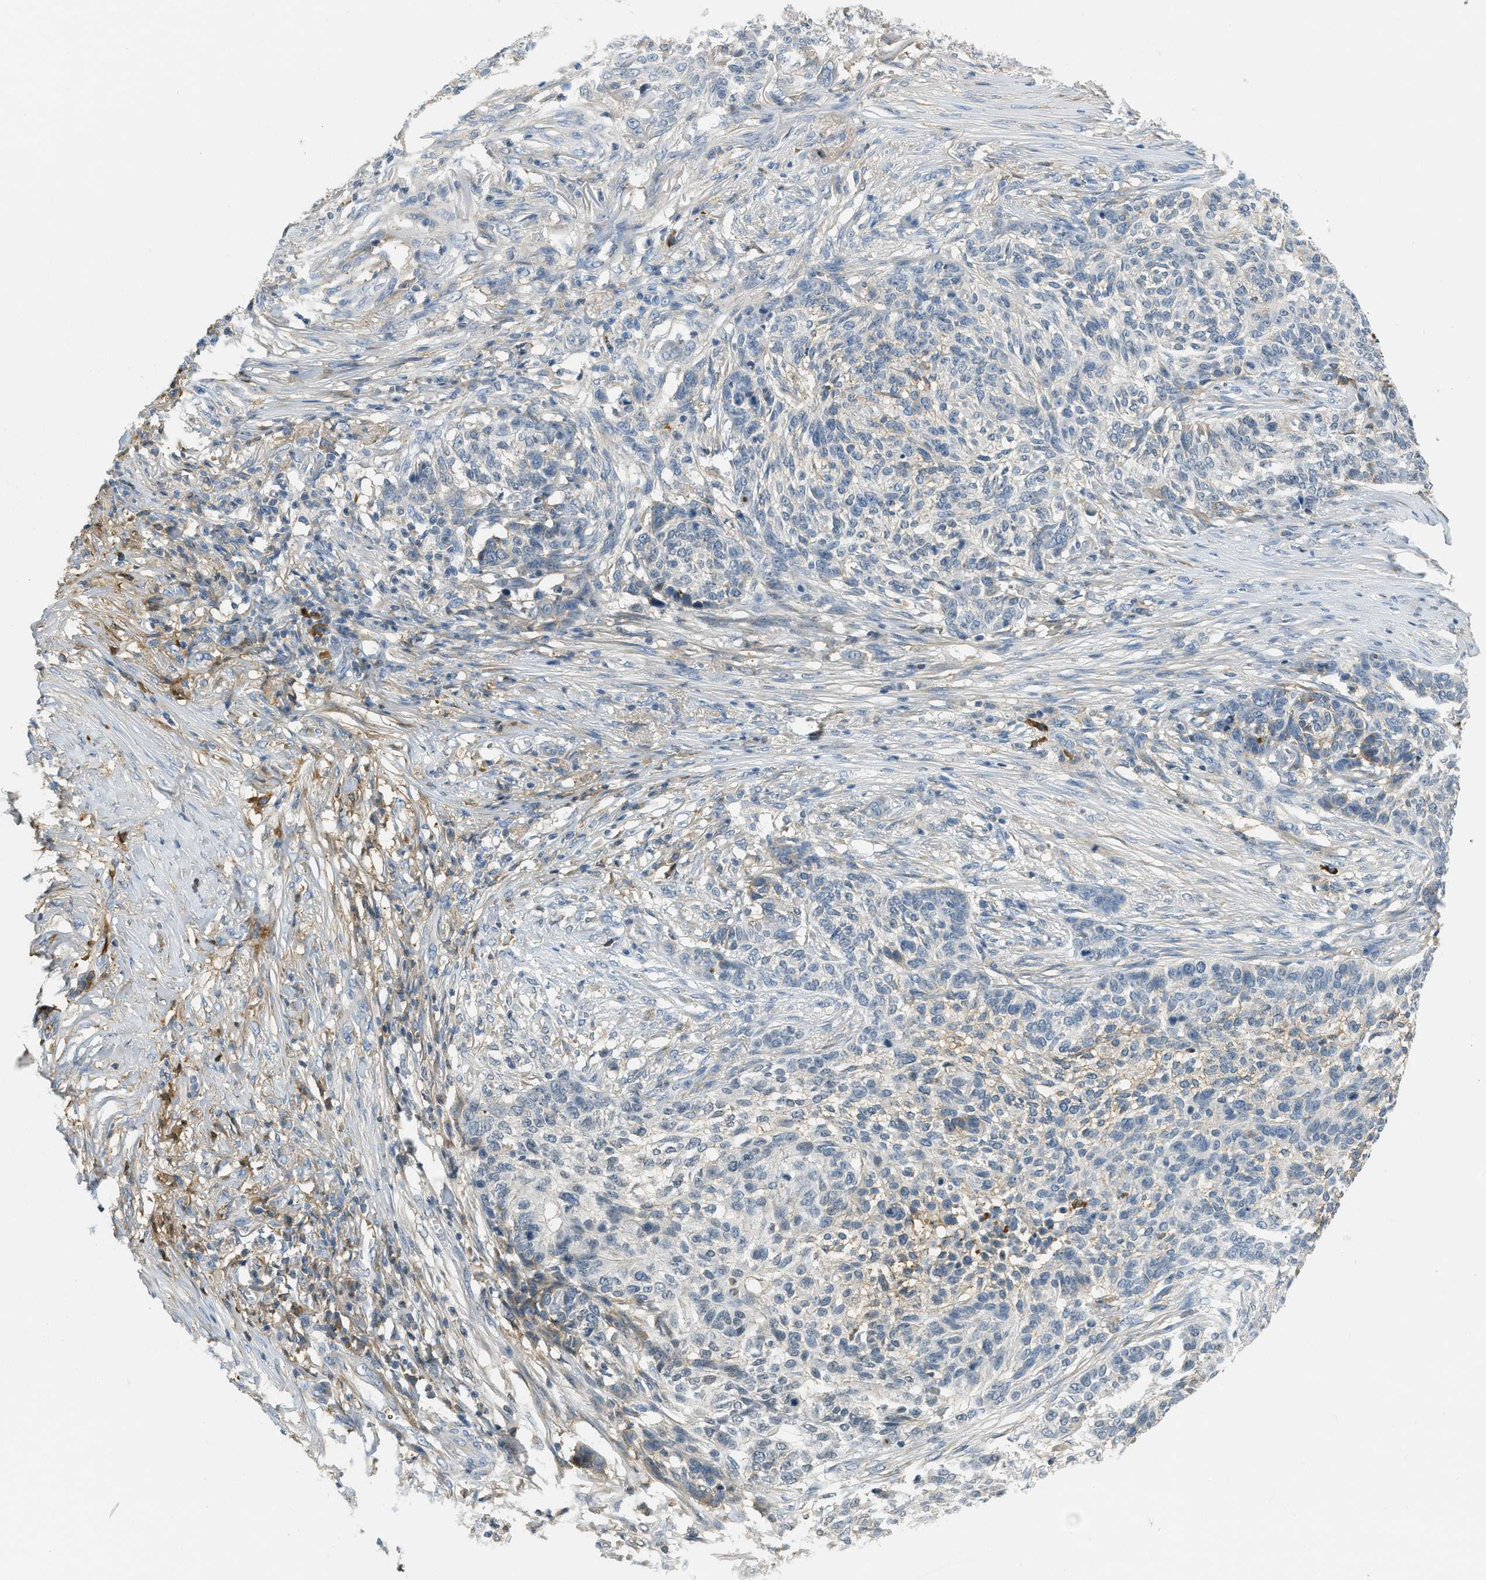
{"staining": {"intensity": "negative", "quantity": "none", "location": "none"}, "tissue": "skin cancer", "cell_type": "Tumor cells", "image_type": "cancer", "snomed": [{"axis": "morphology", "description": "Basal cell carcinoma"}, {"axis": "topography", "description": "Skin"}], "caption": "Immunohistochemical staining of skin cancer (basal cell carcinoma) demonstrates no significant positivity in tumor cells.", "gene": "PRTN3", "patient": {"sex": "male", "age": 85}}